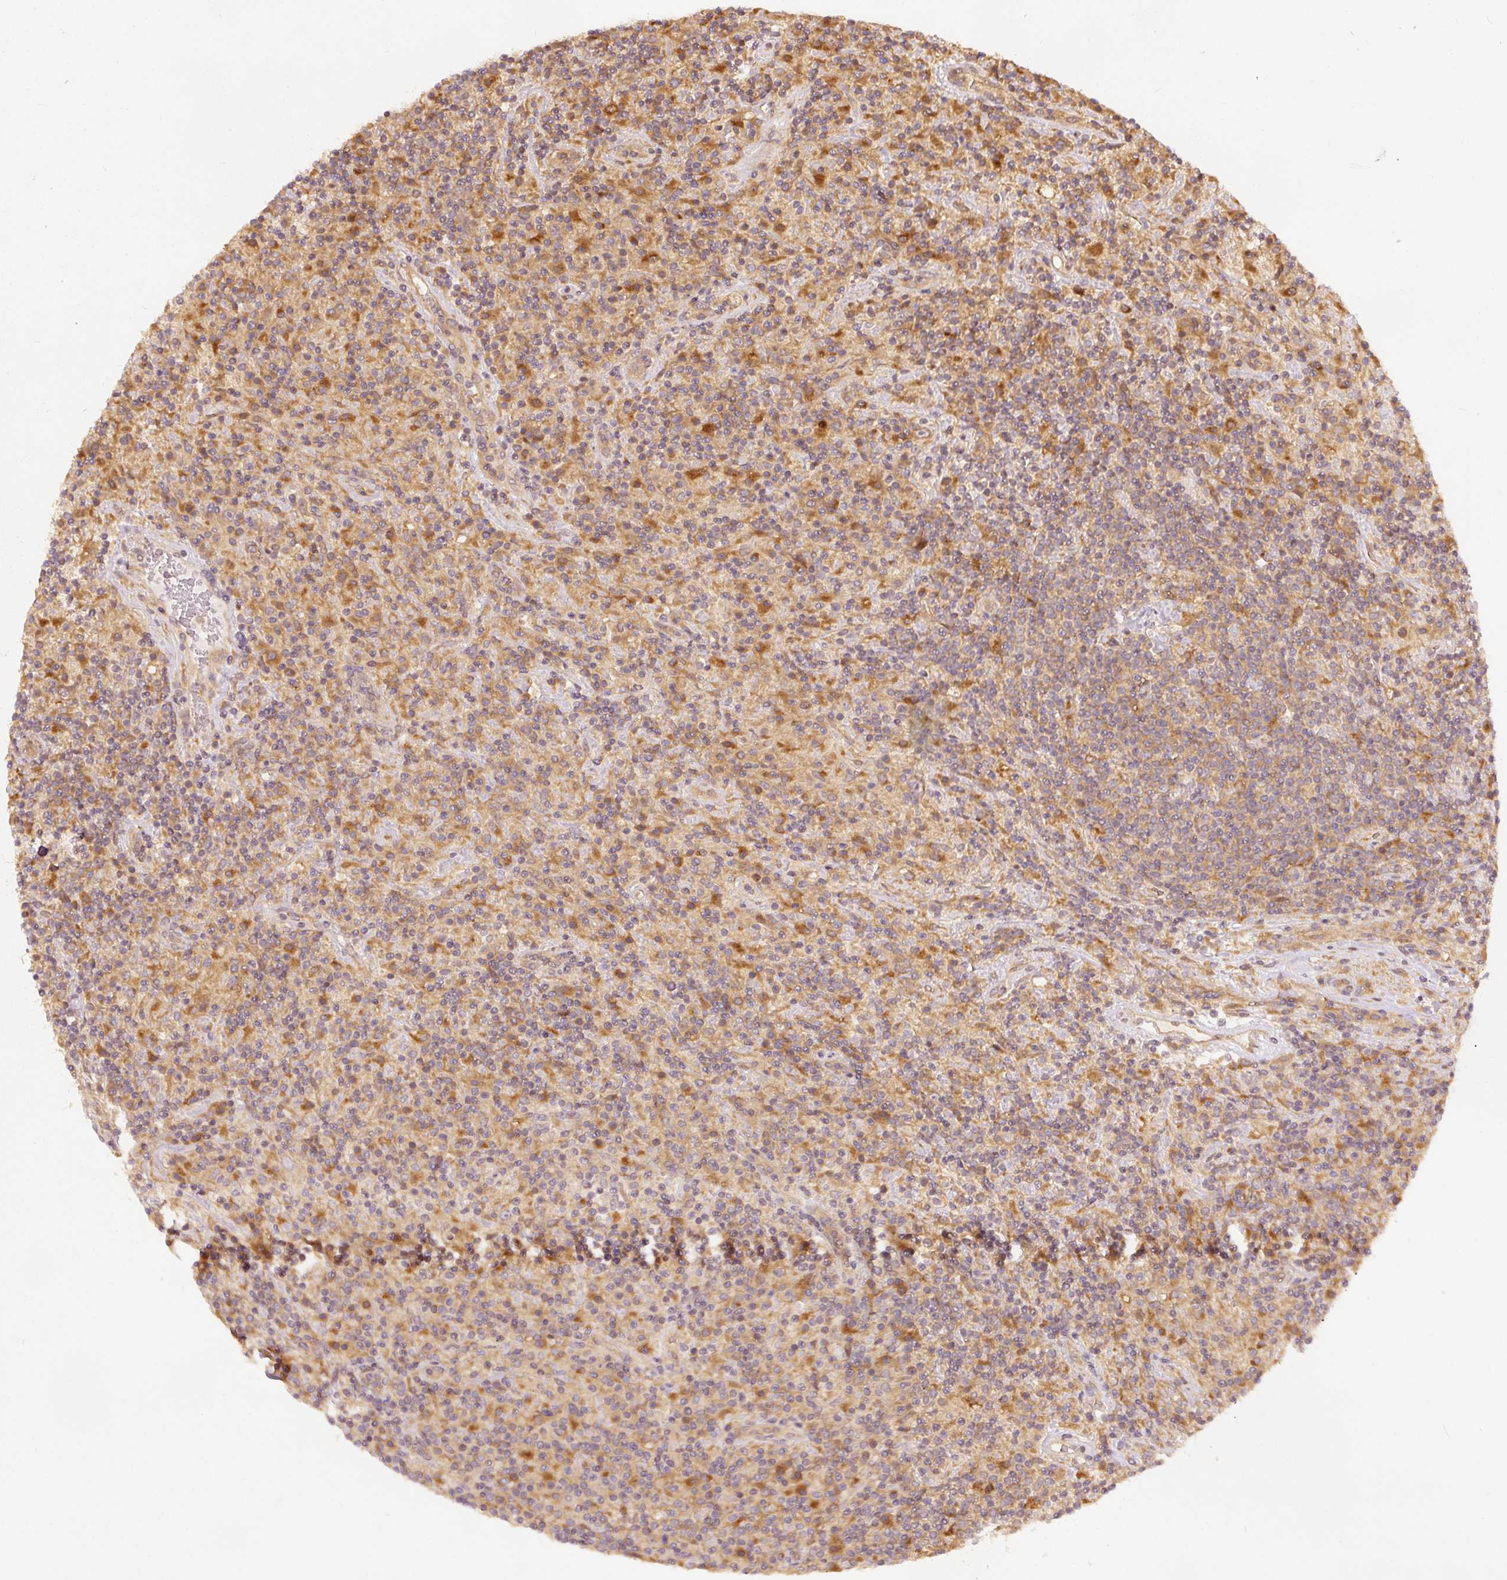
{"staining": {"intensity": "moderate", "quantity": "<25%", "location": "cytoplasmic/membranous"}, "tissue": "lymphoma", "cell_type": "Tumor cells", "image_type": "cancer", "snomed": [{"axis": "morphology", "description": "Hodgkin's disease, NOS"}, {"axis": "topography", "description": "Lymph node"}], "caption": "This is a histology image of immunohistochemistry (IHC) staining of Hodgkin's disease, which shows moderate positivity in the cytoplasmic/membranous of tumor cells.", "gene": "EIF3B", "patient": {"sex": "male", "age": 70}}